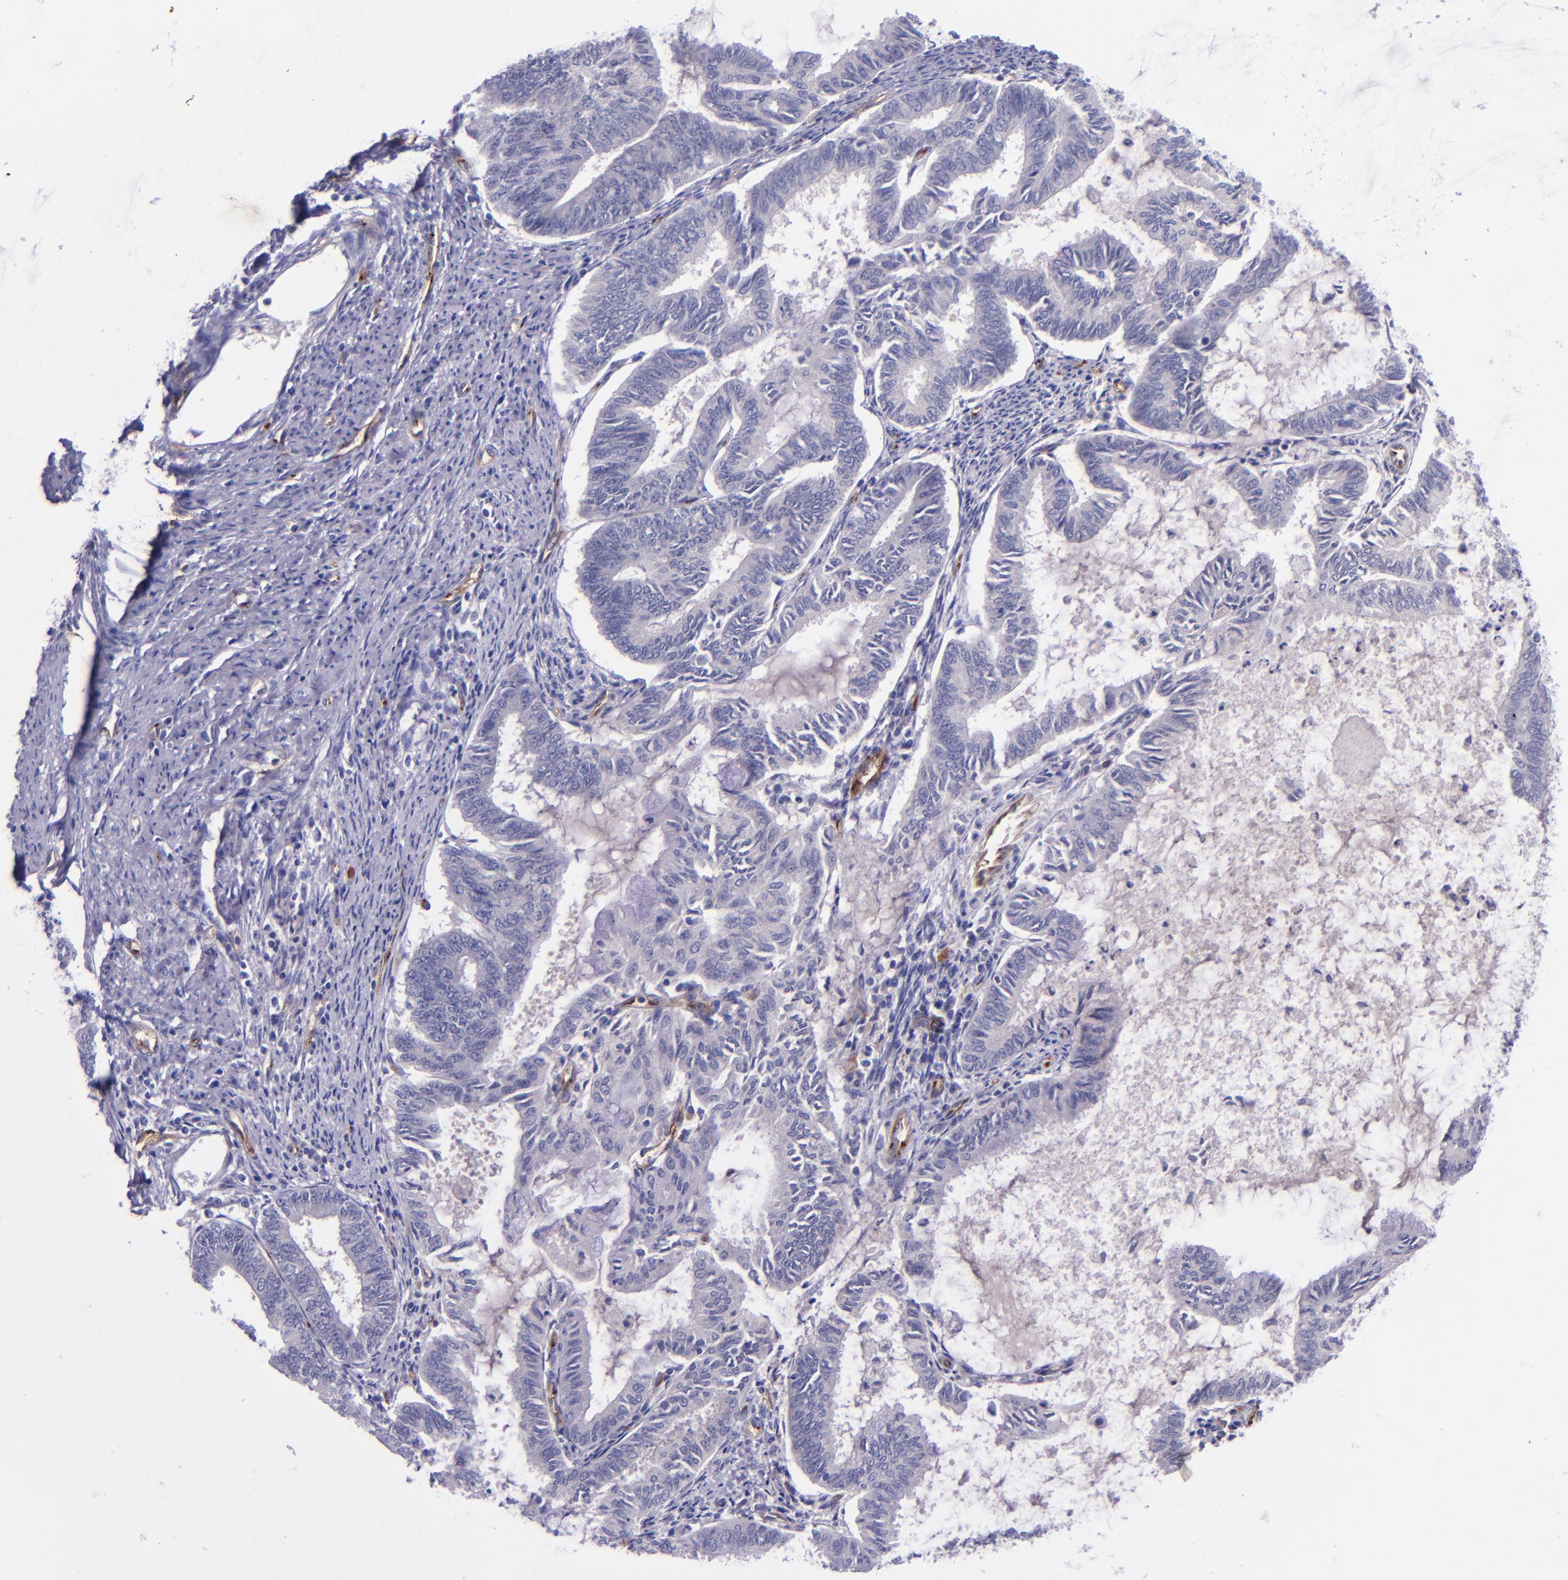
{"staining": {"intensity": "negative", "quantity": "none", "location": "none"}, "tissue": "endometrial cancer", "cell_type": "Tumor cells", "image_type": "cancer", "snomed": [{"axis": "morphology", "description": "Adenocarcinoma, NOS"}, {"axis": "topography", "description": "Endometrium"}], "caption": "DAB (3,3'-diaminobenzidine) immunohistochemical staining of endometrial adenocarcinoma shows no significant staining in tumor cells. The staining is performed using DAB (3,3'-diaminobenzidine) brown chromogen with nuclei counter-stained in using hematoxylin.", "gene": "NOS3", "patient": {"sex": "female", "age": 86}}